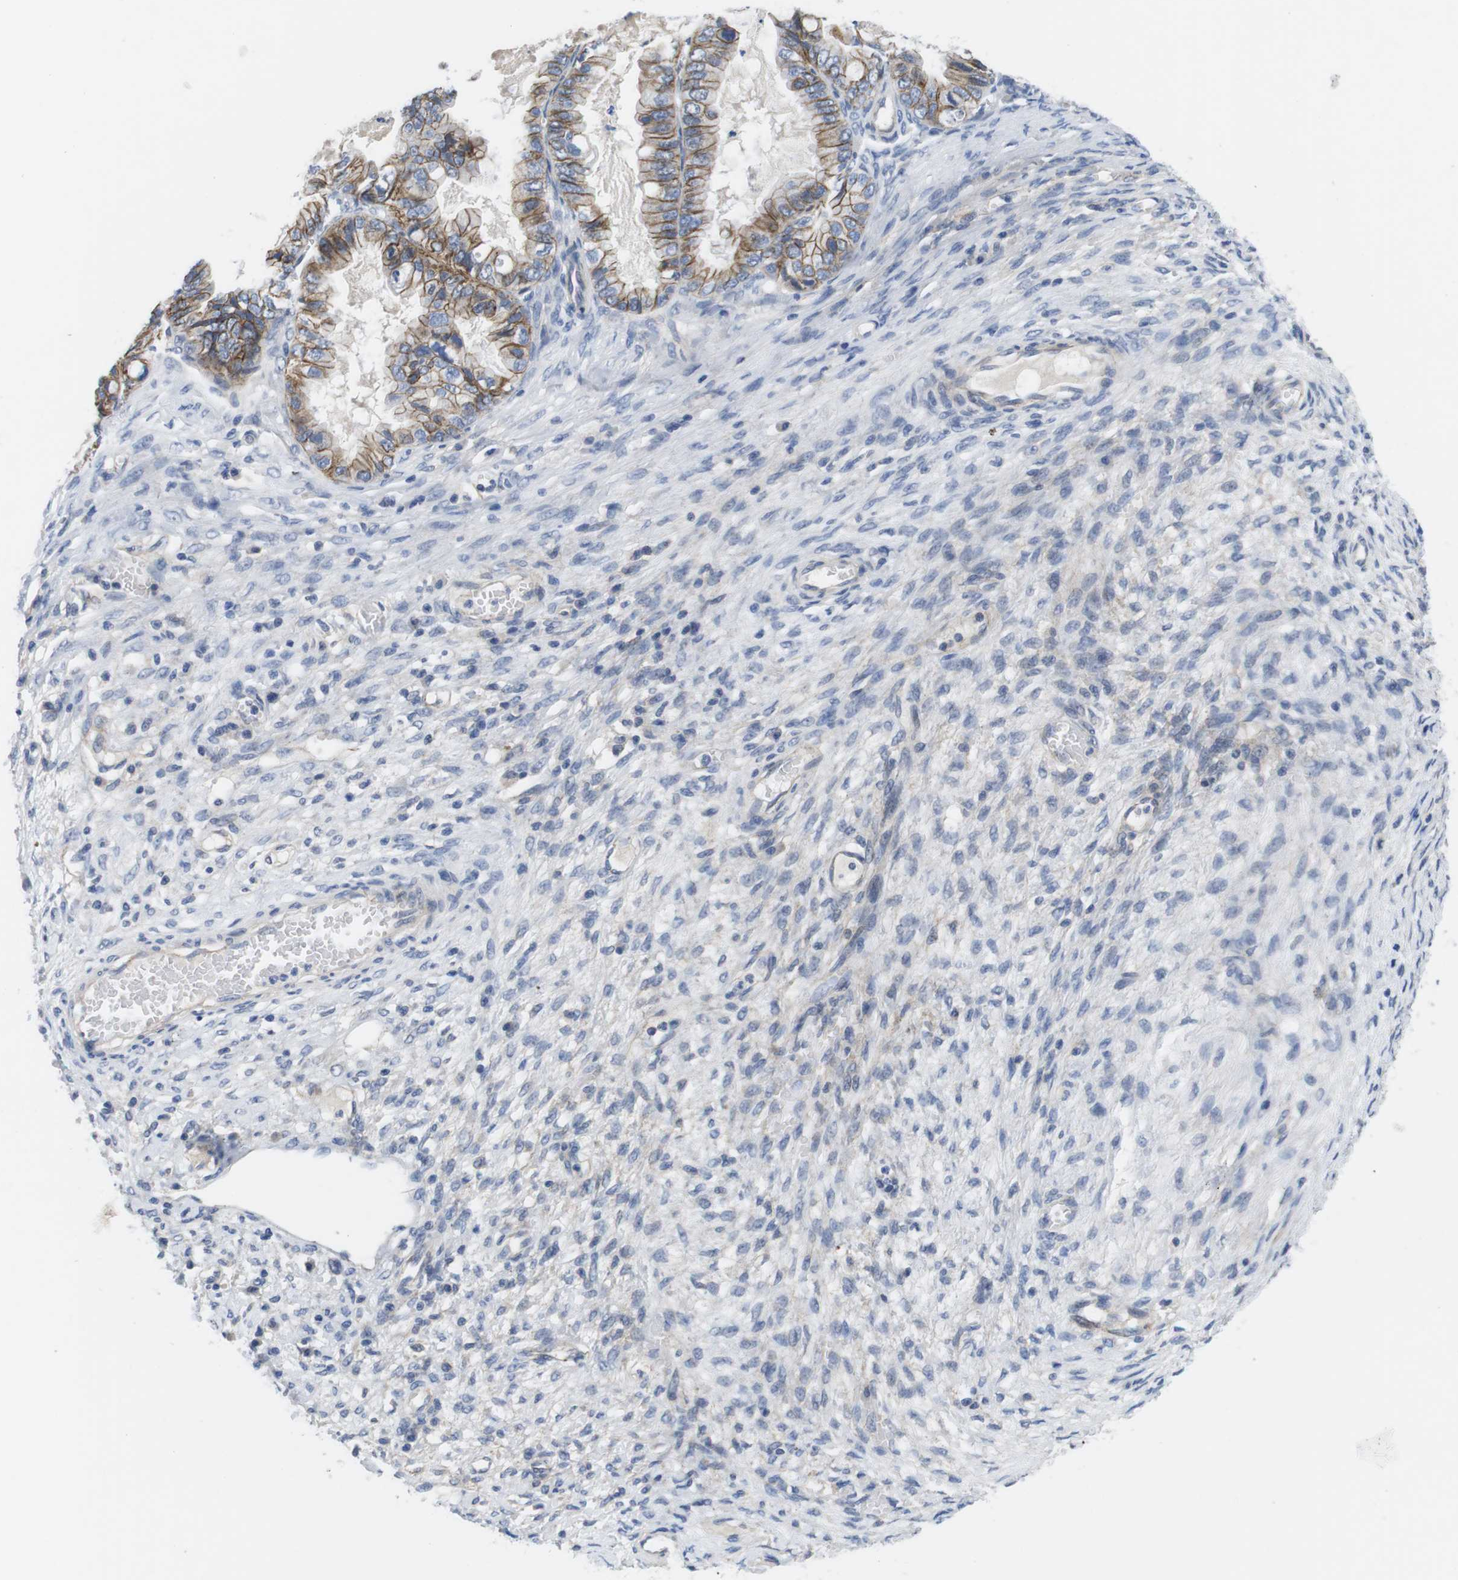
{"staining": {"intensity": "moderate", "quantity": "25%-75%", "location": "cytoplasmic/membranous"}, "tissue": "ovarian cancer", "cell_type": "Tumor cells", "image_type": "cancer", "snomed": [{"axis": "morphology", "description": "Cystadenocarcinoma, mucinous, NOS"}, {"axis": "topography", "description": "Ovary"}], "caption": "Immunohistochemistry (IHC) of human mucinous cystadenocarcinoma (ovarian) exhibits medium levels of moderate cytoplasmic/membranous expression in approximately 25%-75% of tumor cells. The staining was performed using DAB to visualize the protein expression in brown, while the nuclei were stained in blue with hematoxylin (Magnification: 20x).", "gene": "SCRIB", "patient": {"sex": "female", "age": 80}}